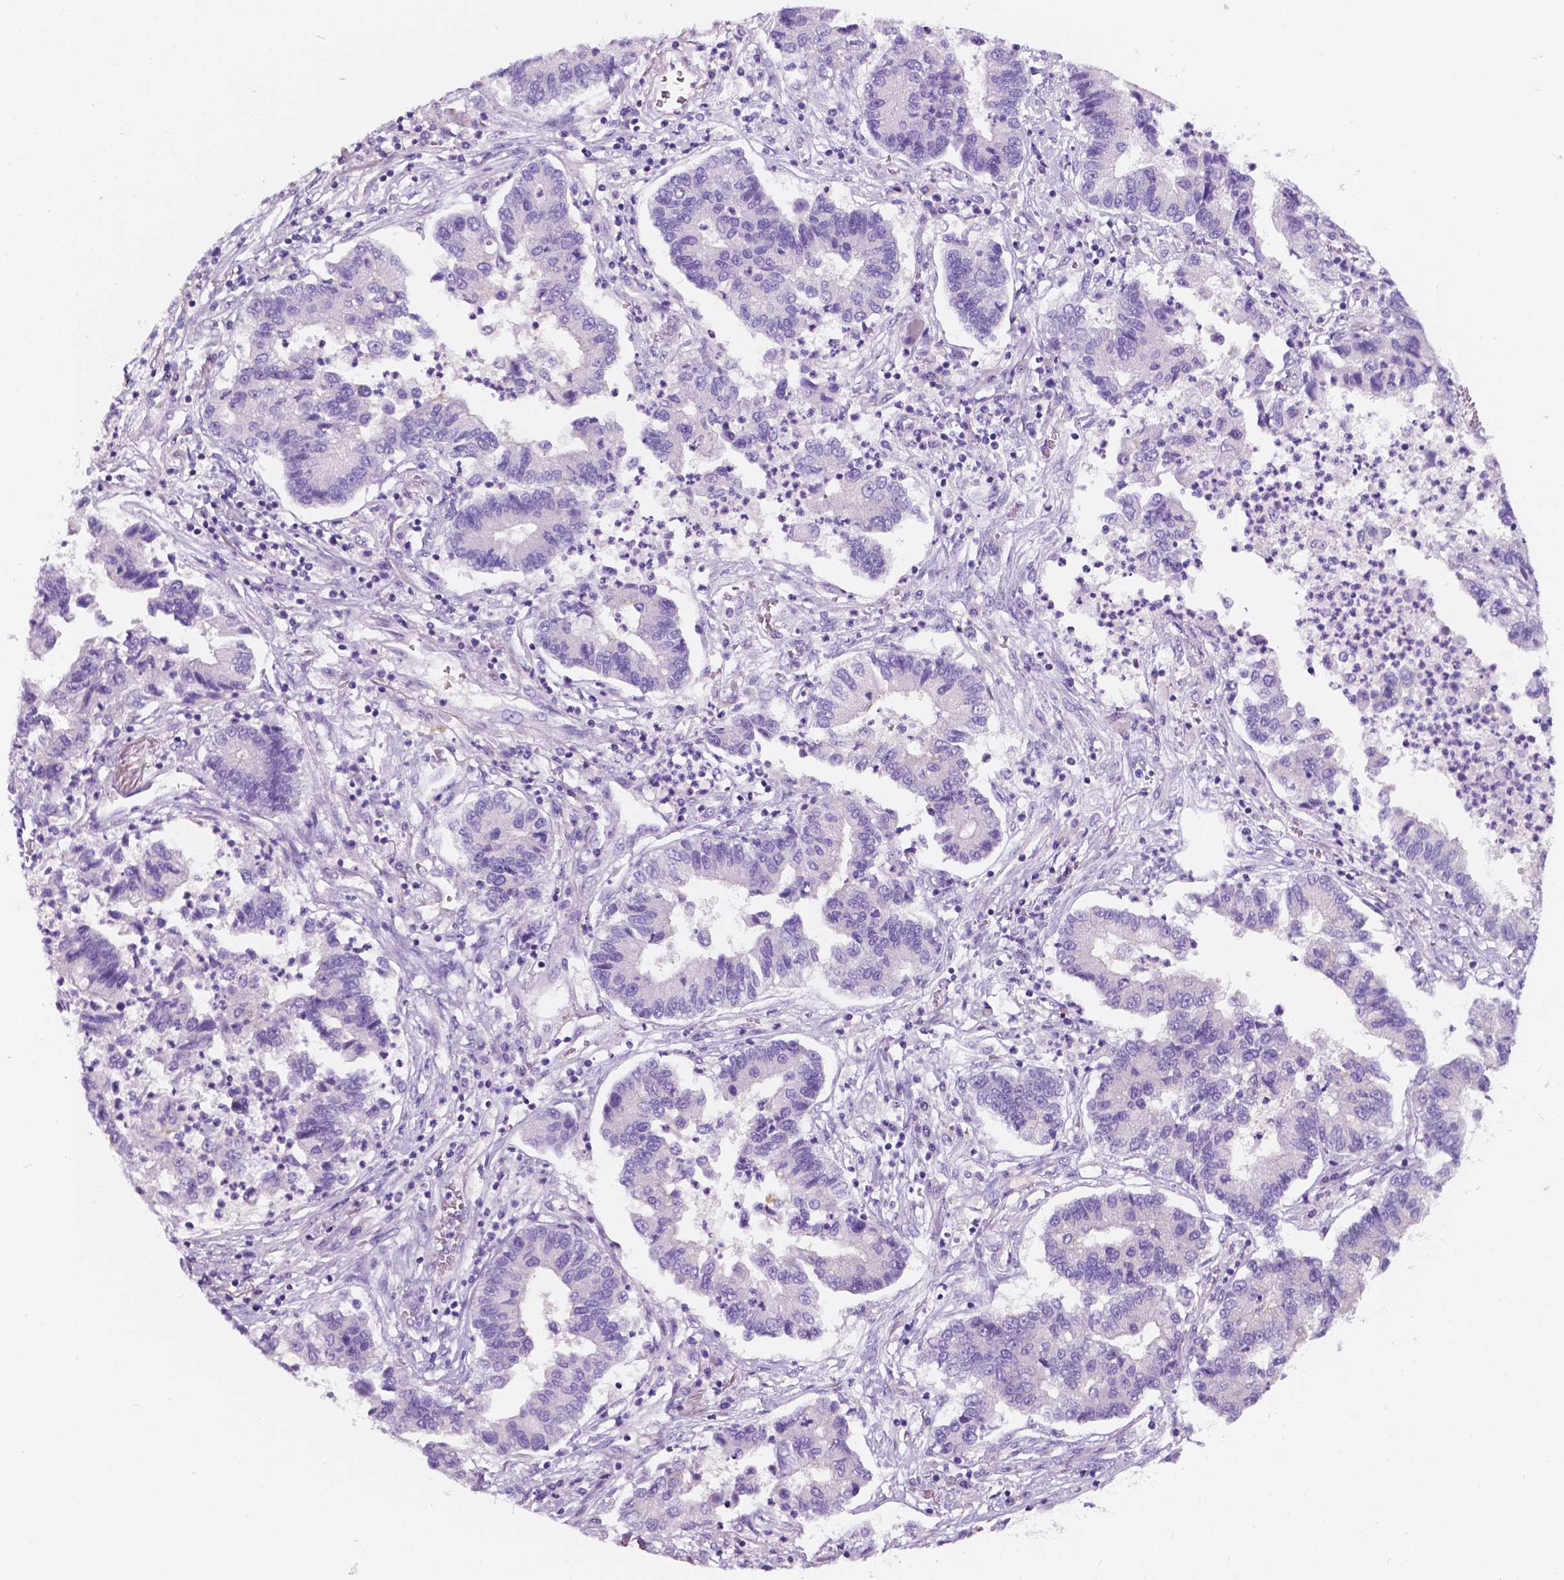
{"staining": {"intensity": "negative", "quantity": "none", "location": "none"}, "tissue": "lung cancer", "cell_type": "Tumor cells", "image_type": "cancer", "snomed": [{"axis": "morphology", "description": "Adenocarcinoma, NOS"}, {"axis": "topography", "description": "Lung"}], "caption": "Tumor cells are negative for protein expression in human lung adenocarcinoma. Brightfield microscopy of immunohistochemistry (IHC) stained with DAB (brown) and hematoxylin (blue), captured at high magnification.", "gene": "SIRT2", "patient": {"sex": "female", "age": 57}}